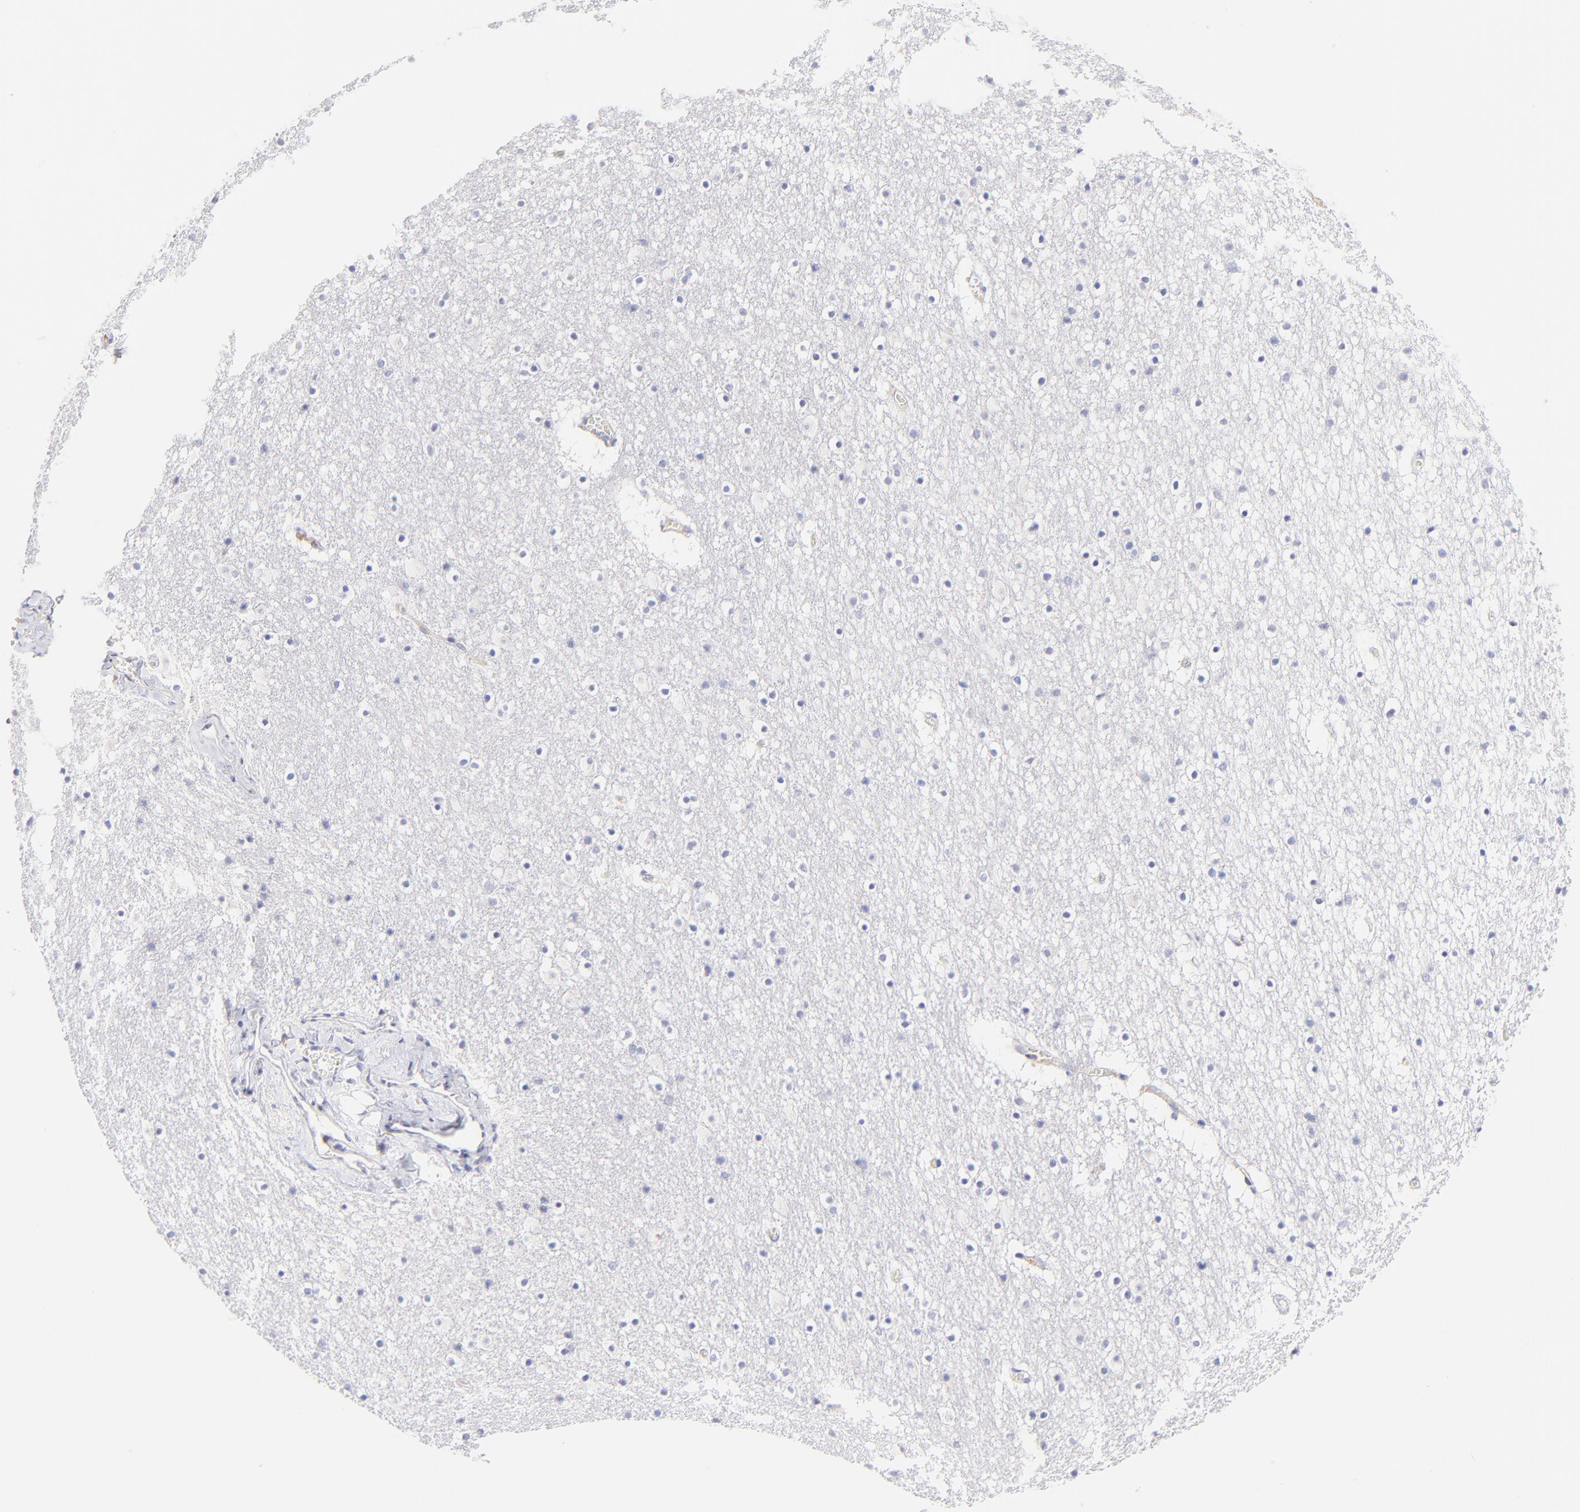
{"staining": {"intensity": "negative", "quantity": "none", "location": "none"}, "tissue": "caudate", "cell_type": "Glial cells", "image_type": "normal", "snomed": [{"axis": "morphology", "description": "Normal tissue, NOS"}, {"axis": "topography", "description": "Lateral ventricle wall"}], "caption": "Histopathology image shows no protein staining in glial cells of benign caudate. (Stains: DAB (3,3'-diaminobenzidine) immunohistochemistry (IHC) with hematoxylin counter stain, Microscopy: brightfield microscopy at high magnification).", "gene": "ASB9", "patient": {"sex": "male", "age": 45}}